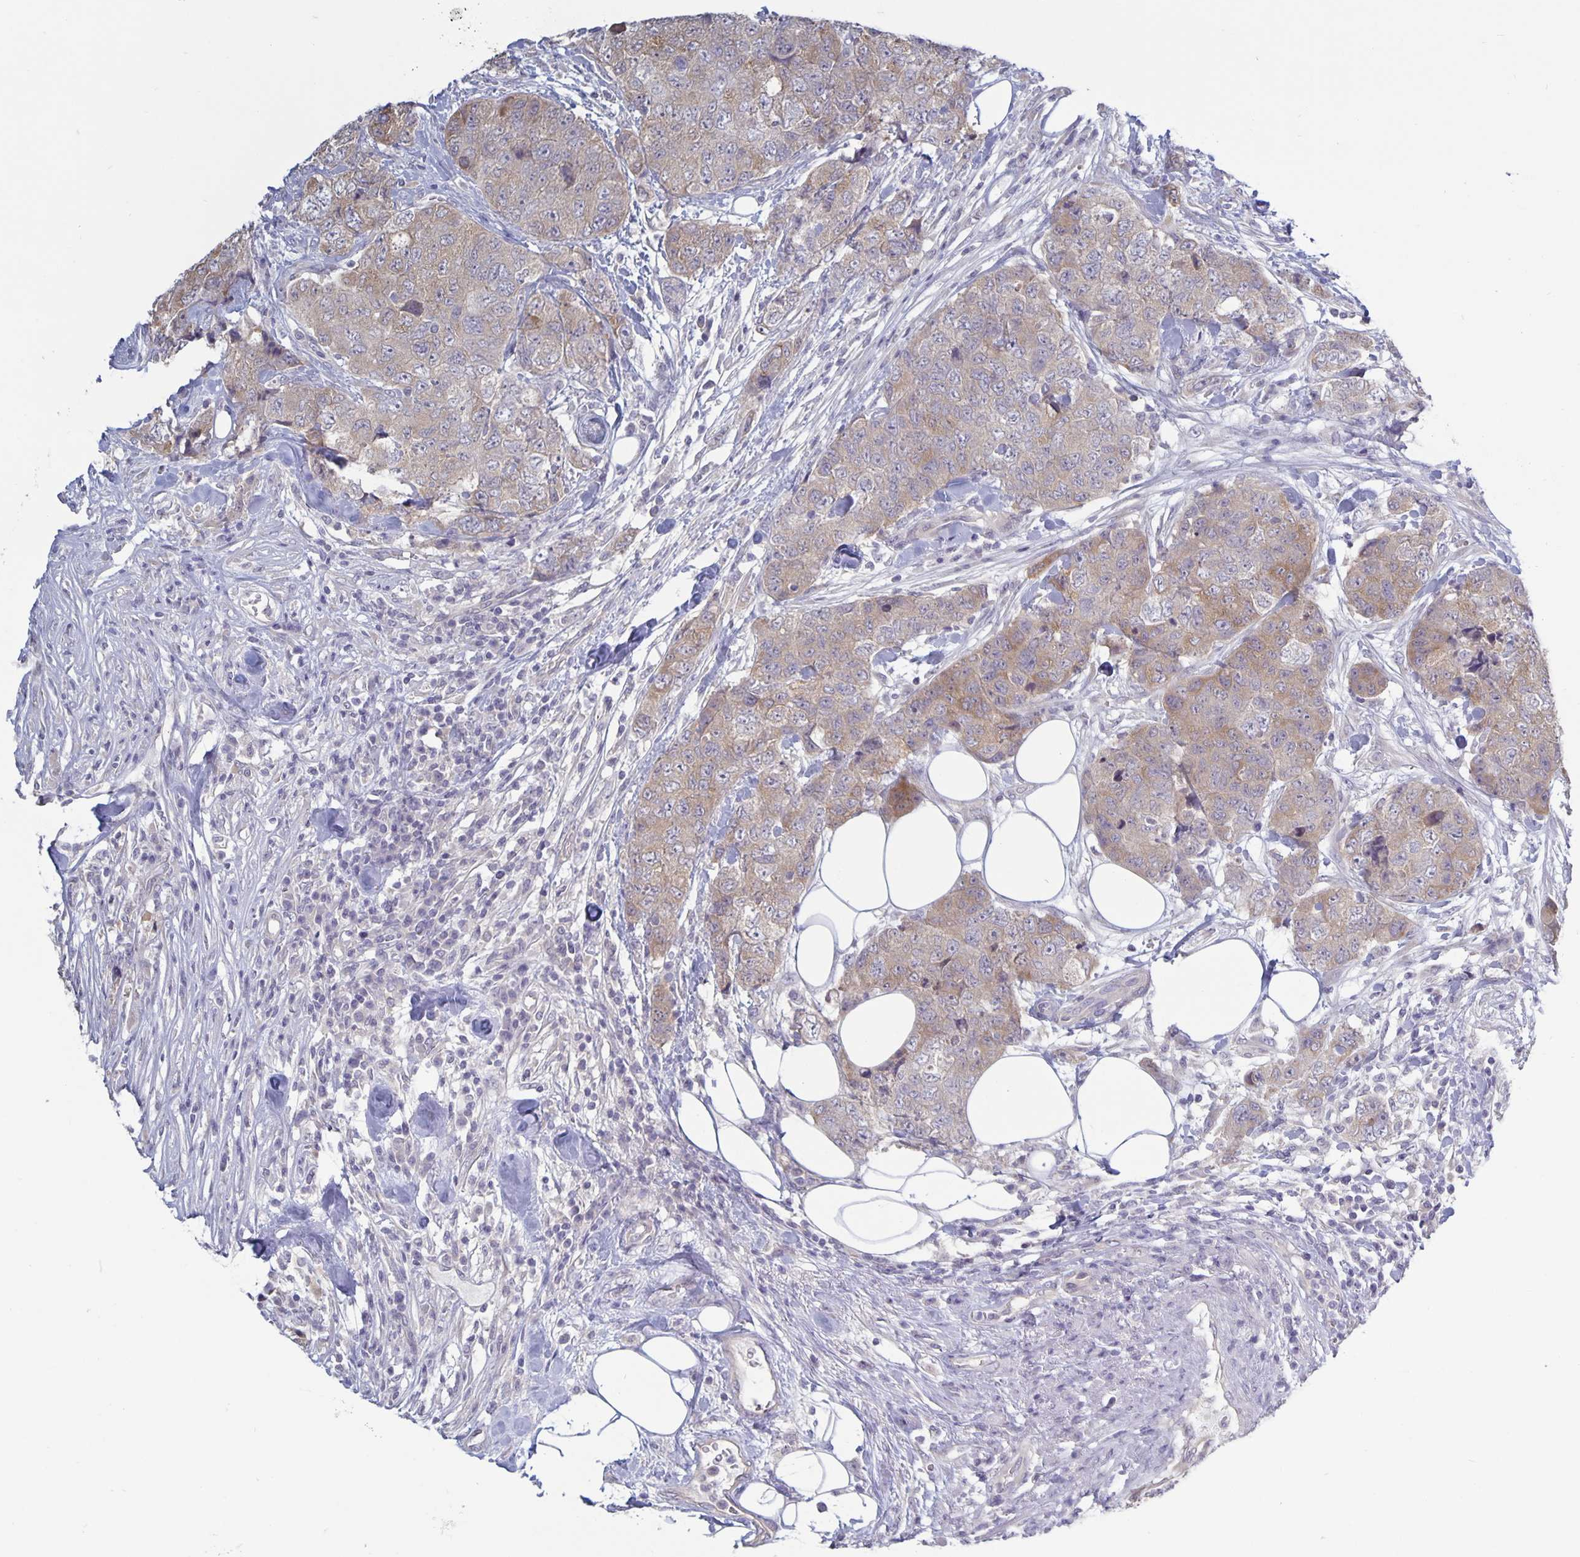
{"staining": {"intensity": "weak", "quantity": "25%-75%", "location": "cytoplasmic/membranous"}, "tissue": "urothelial cancer", "cell_type": "Tumor cells", "image_type": "cancer", "snomed": [{"axis": "morphology", "description": "Urothelial carcinoma, High grade"}, {"axis": "topography", "description": "Urinary bladder"}], "caption": "A photomicrograph showing weak cytoplasmic/membranous expression in approximately 25%-75% of tumor cells in urothelial carcinoma (high-grade), as visualized by brown immunohistochemical staining.", "gene": "PLCB3", "patient": {"sex": "female", "age": 78}}